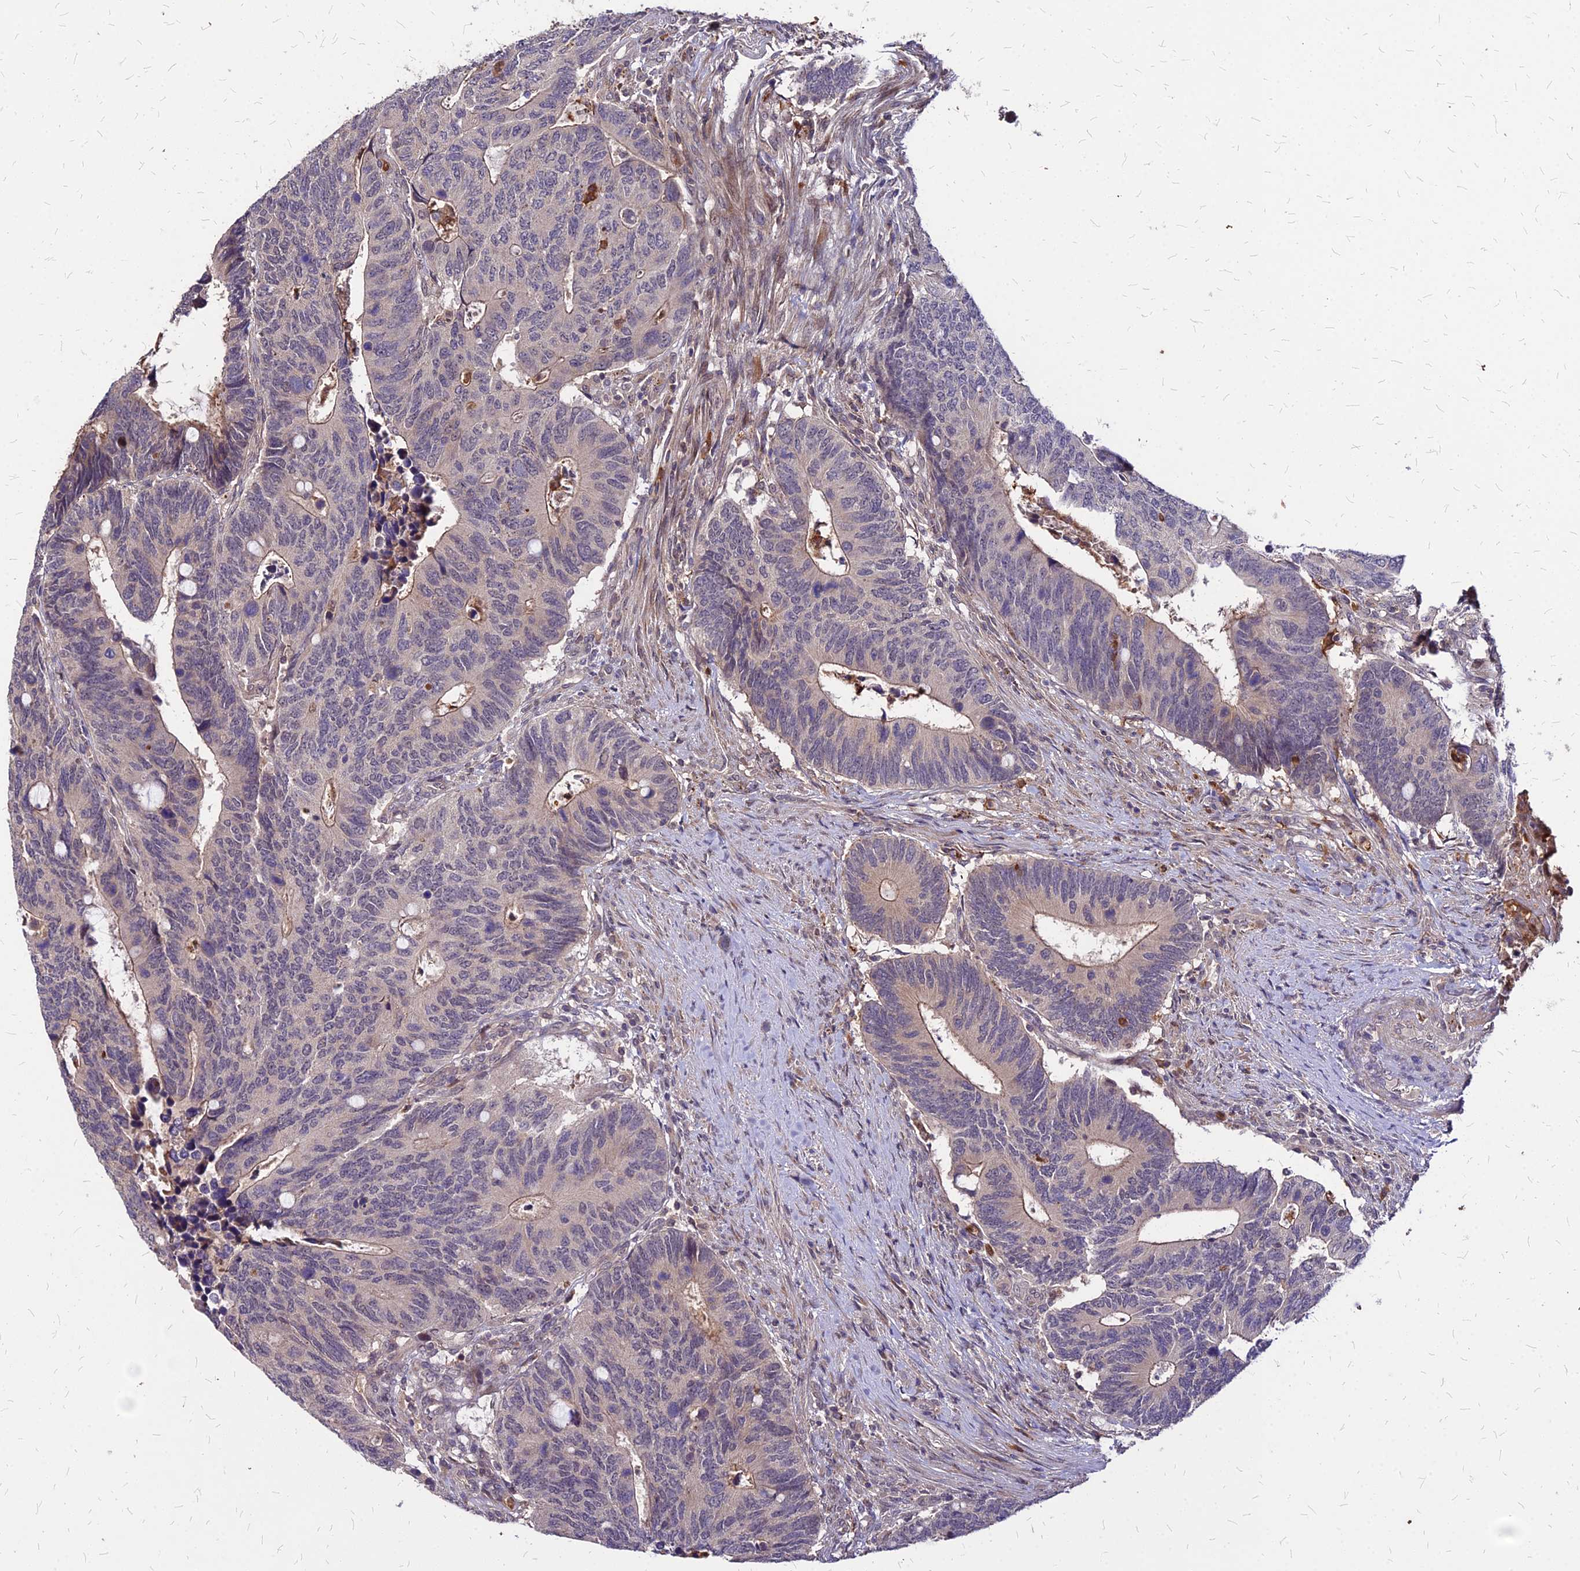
{"staining": {"intensity": "negative", "quantity": "none", "location": "none"}, "tissue": "colorectal cancer", "cell_type": "Tumor cells", "image_type": "cancer", "snomed": [{"axis": "morphology", "description": "Adenocarcinoma, NOS"}, {"axis": "topography", "description": "Colon"}], "caption": "IHC photomicrograph of colorectal adenocarcinoma stained for a protein (brown), which exhibits no staining in tumor cells.", "gene": "APBA3", "patient": {"sex": "male", "age": 87}}